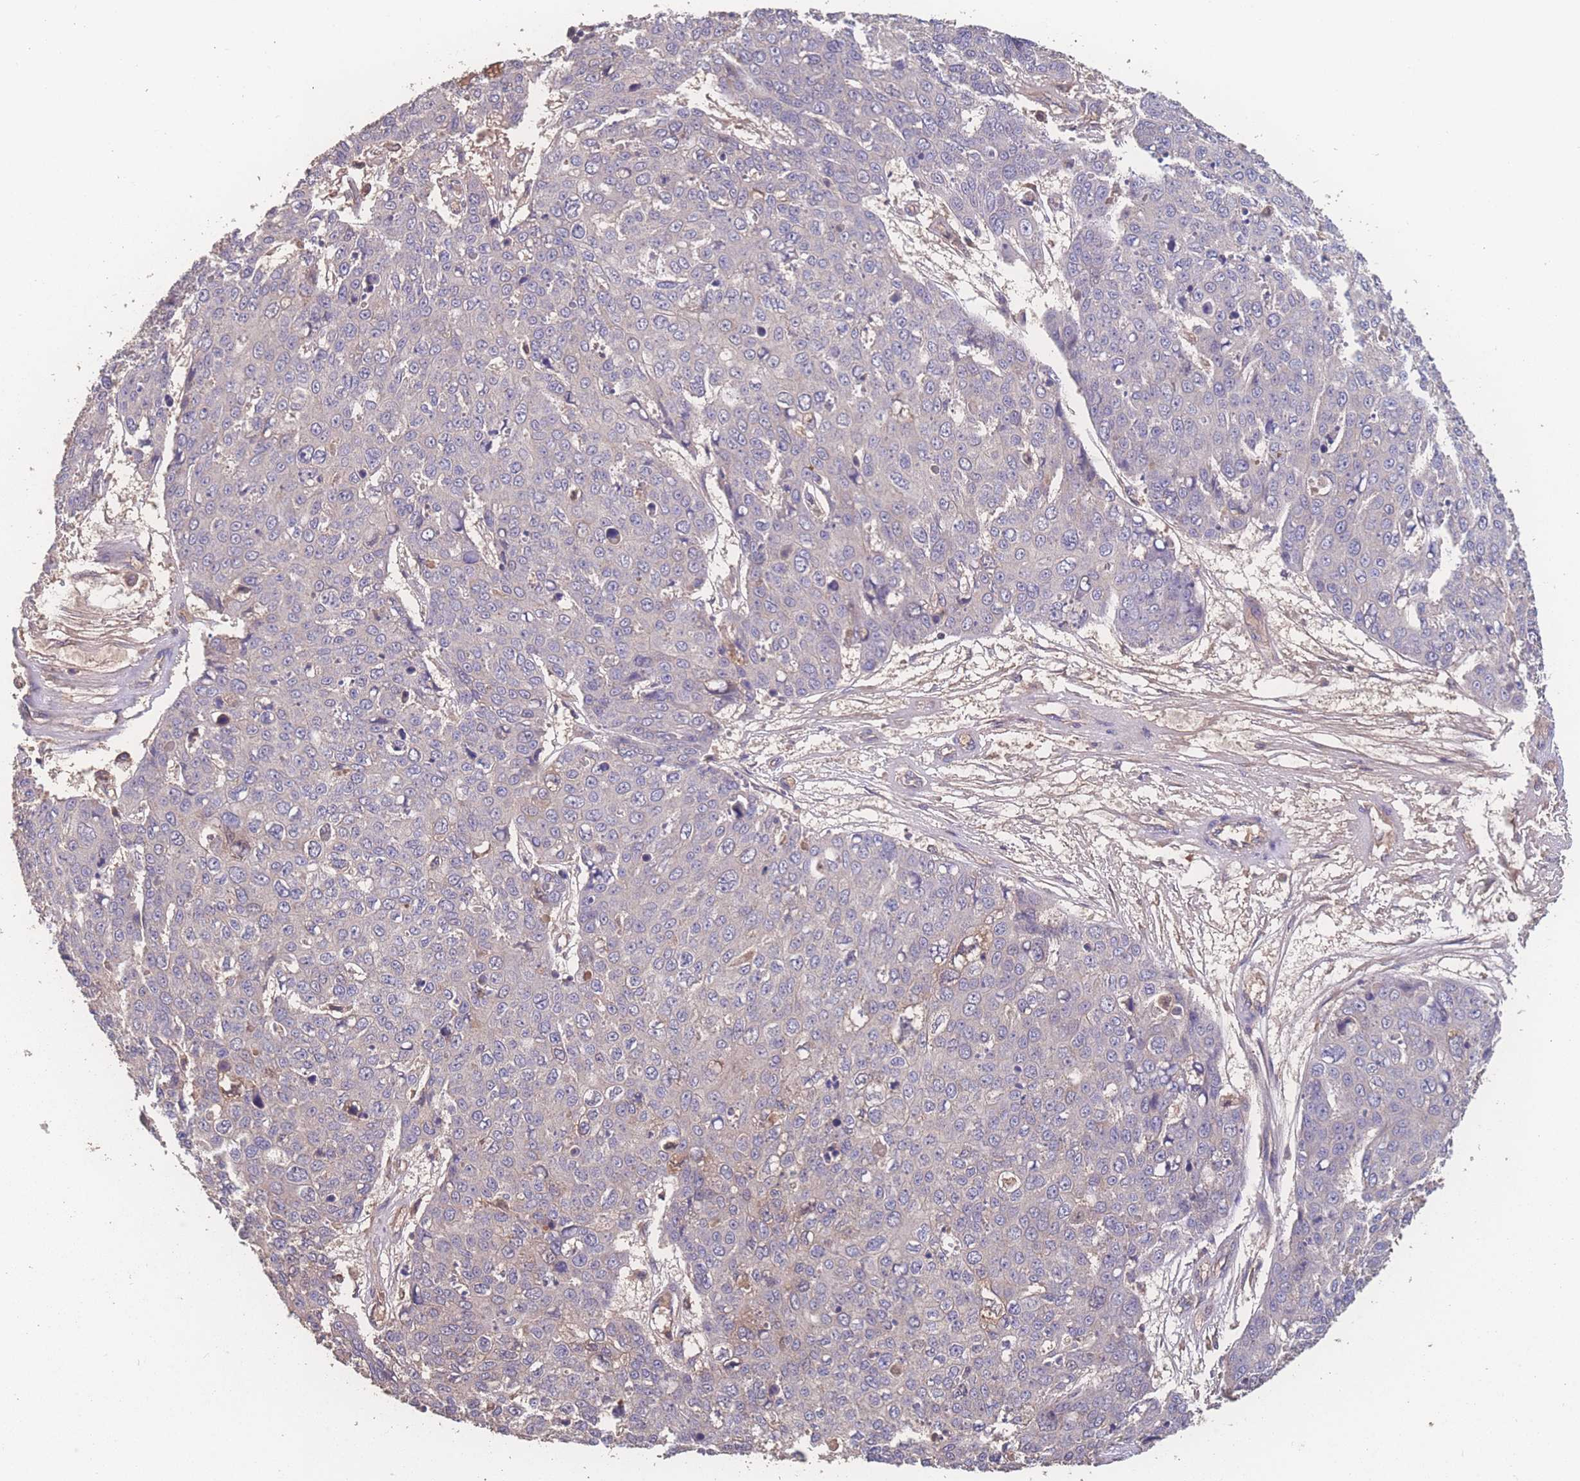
{"staining": {"intensity": "weak", "quantity": "25%-75%", "location": "cytoplasmic/membranous"}, "tissue": "skin cancer", "cell_type": "Tumor cells", "image_type": "cancer", "snomed": [{"axis": "morphology", "description": "Normal tissue, NOS"}, {"axis": "morphology", "description": "Squamous cell carcinoma, NOS"}, {"axis": "topography", "description": "Skin"}], "caption": "Approximately 25%-75% of tumor cells in skin squamous cell carcinoma reveal weak cytoplasmic/membranous protein staining as visualized by brown immunohistochemical staining.", "gene": "ATXN10", "patient": {"sex": "male", "age": 72}}